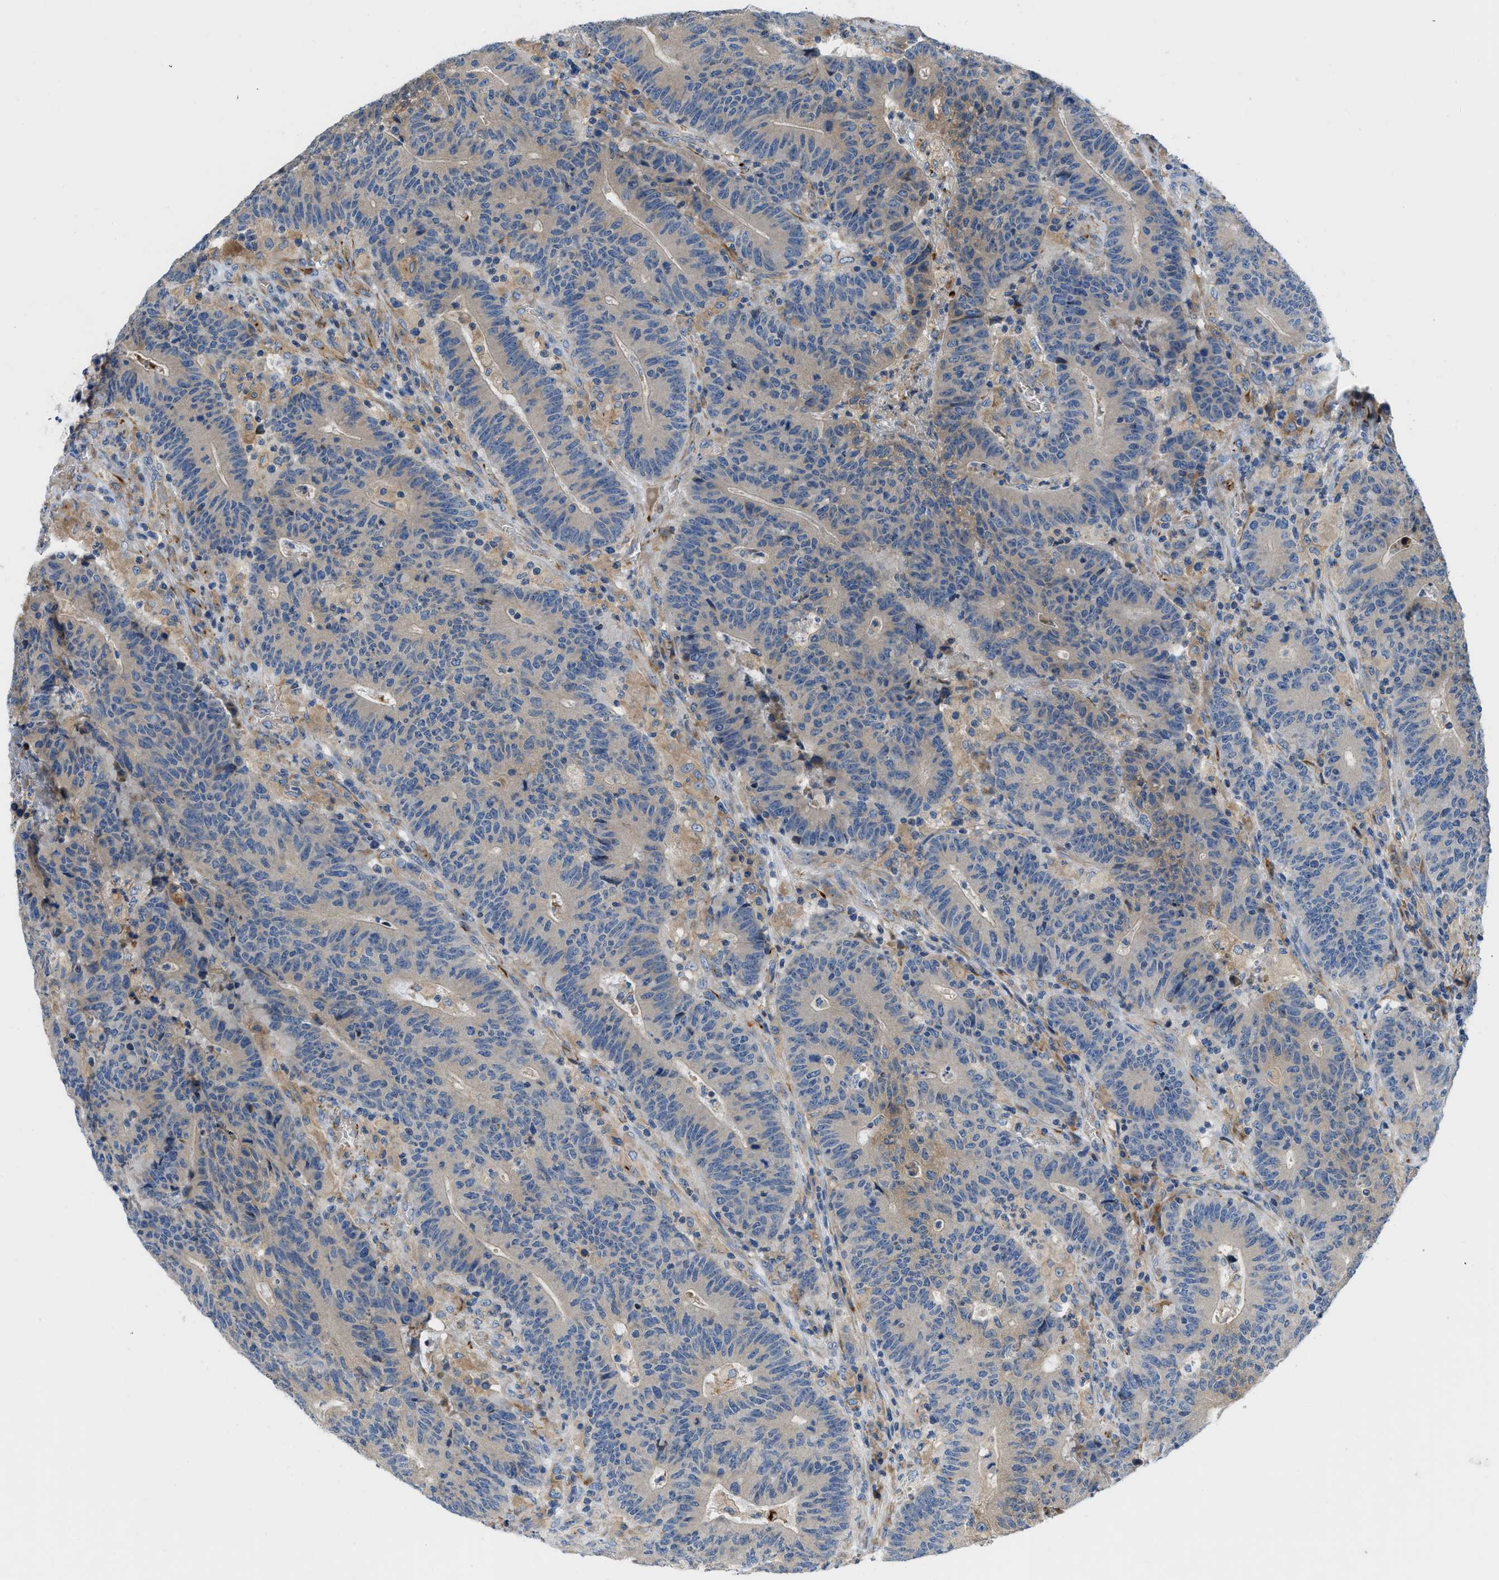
{"staining": {"intensity": "weak", "quantity": "<25%", "location": "cytoplasmic/membranous"}, "tissue": "colorectal cancer", "cell_type": "Tumor cells", "image_type": "cancer", "snomed": [{"axis": "morphology", "description": "Normal tissue, NOS"}, {"axis": "morphology", "description": "Adenocarcinoma, NOS"}, {"axis": "topography", "description": "Colon"}], "caption": "Immunohistochemistry of human colorectal cancer exhibits no positivity in tumor cells. The staining is performed using DAB brown chromogen with nuclei counter-stained in using hematoxylin.", "gene": "ZNF831", "patient": {"sex": "female", "age": 75}}